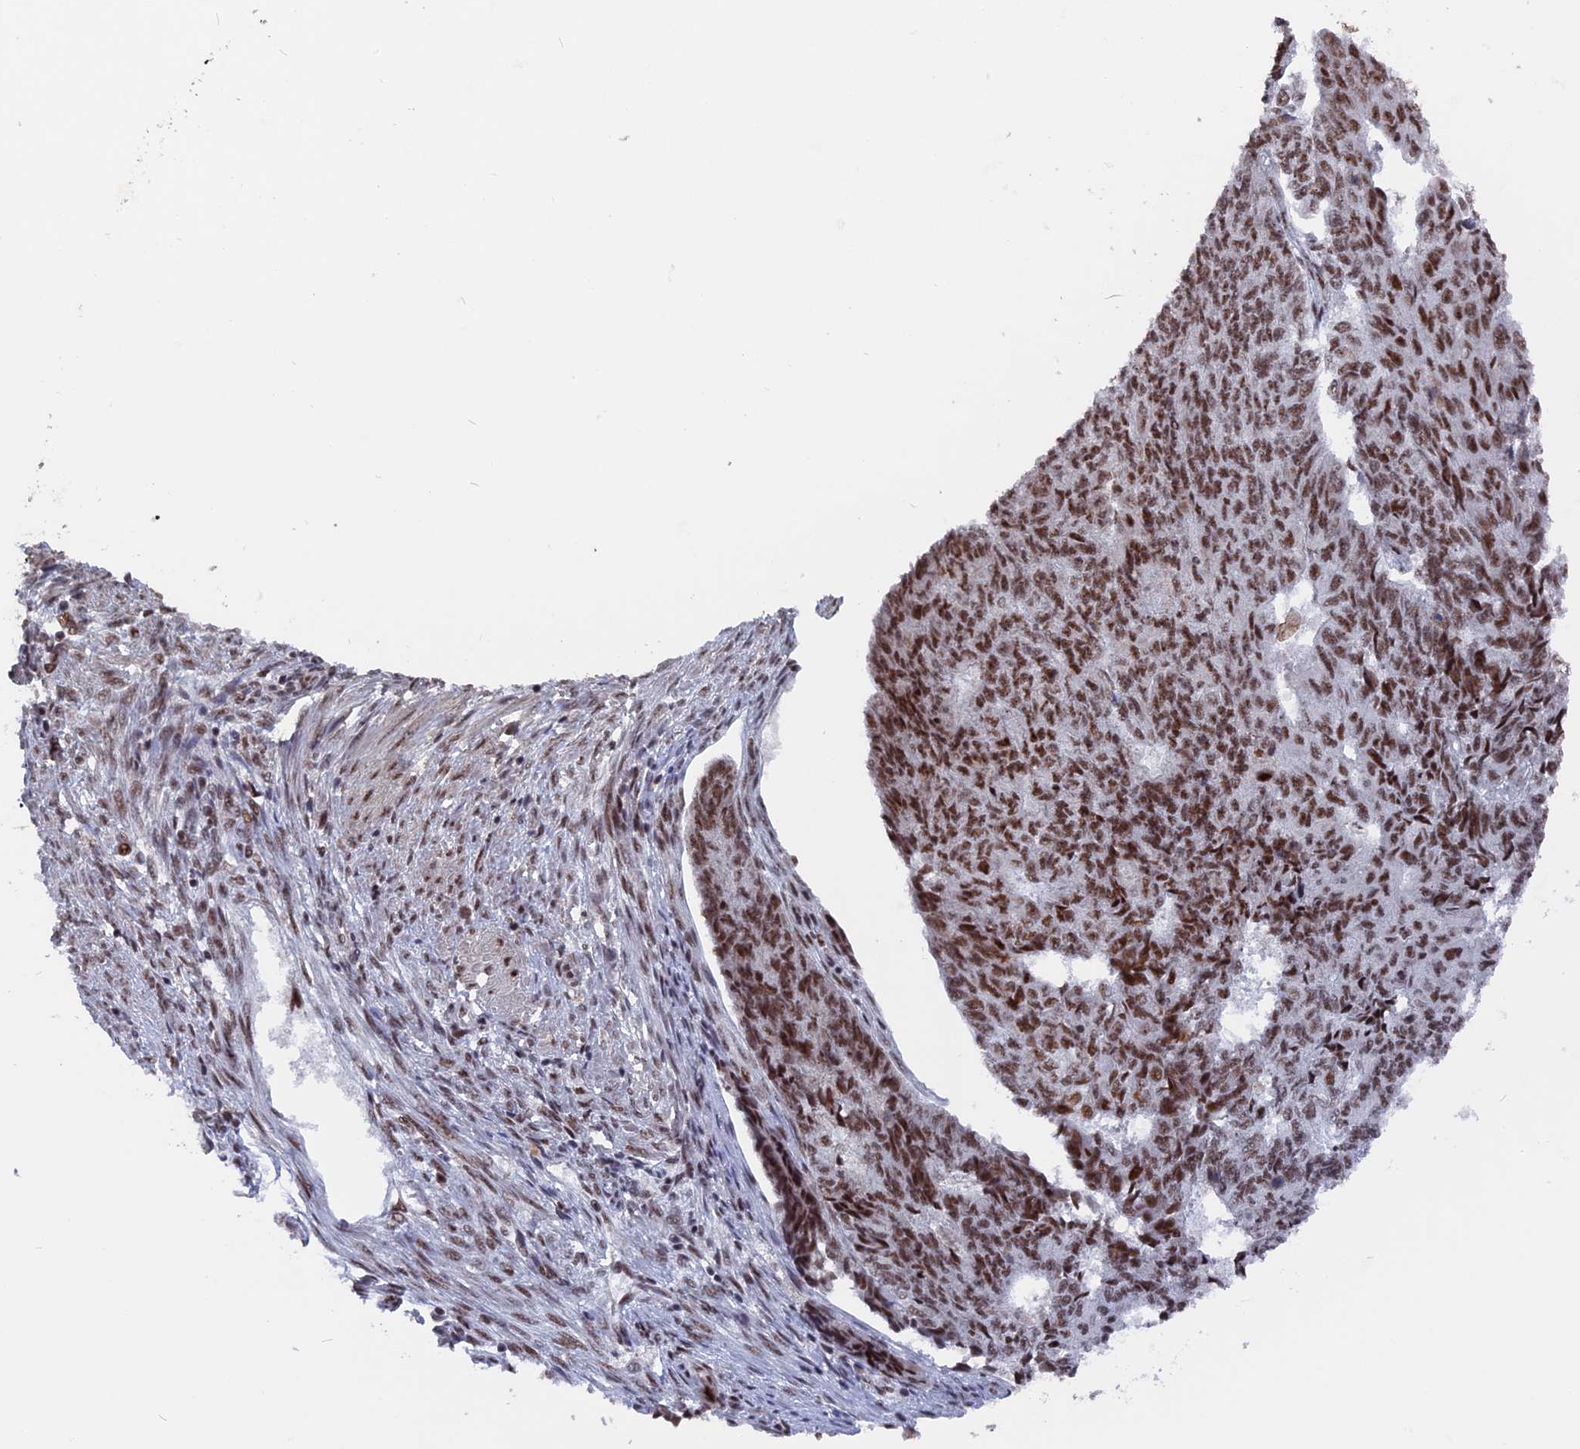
{"staining": {"intensity": "moderate", "quantity": ">75%", "location": "nuclear"}, "tissue": "endometrial cancer", "cell_type": "Tumor cells", "image_type": "cancer", "snomed": [{"axis": "morphology", "description": "Adenocarcinoma, NOS"}, {"axis": "topography", "description": "Endometrium"}], "caption": "IHC histopathology image of neoplastic tissue: human endometrial adenocarcinoma stained using IHC exhibits medium levels of moderate protein expression localized specifically in the nuclear of tumor cells, appearing as a nuclear brown color.", "gene": "SF3A2", "patient": {"sex": "female", "age": 32}}